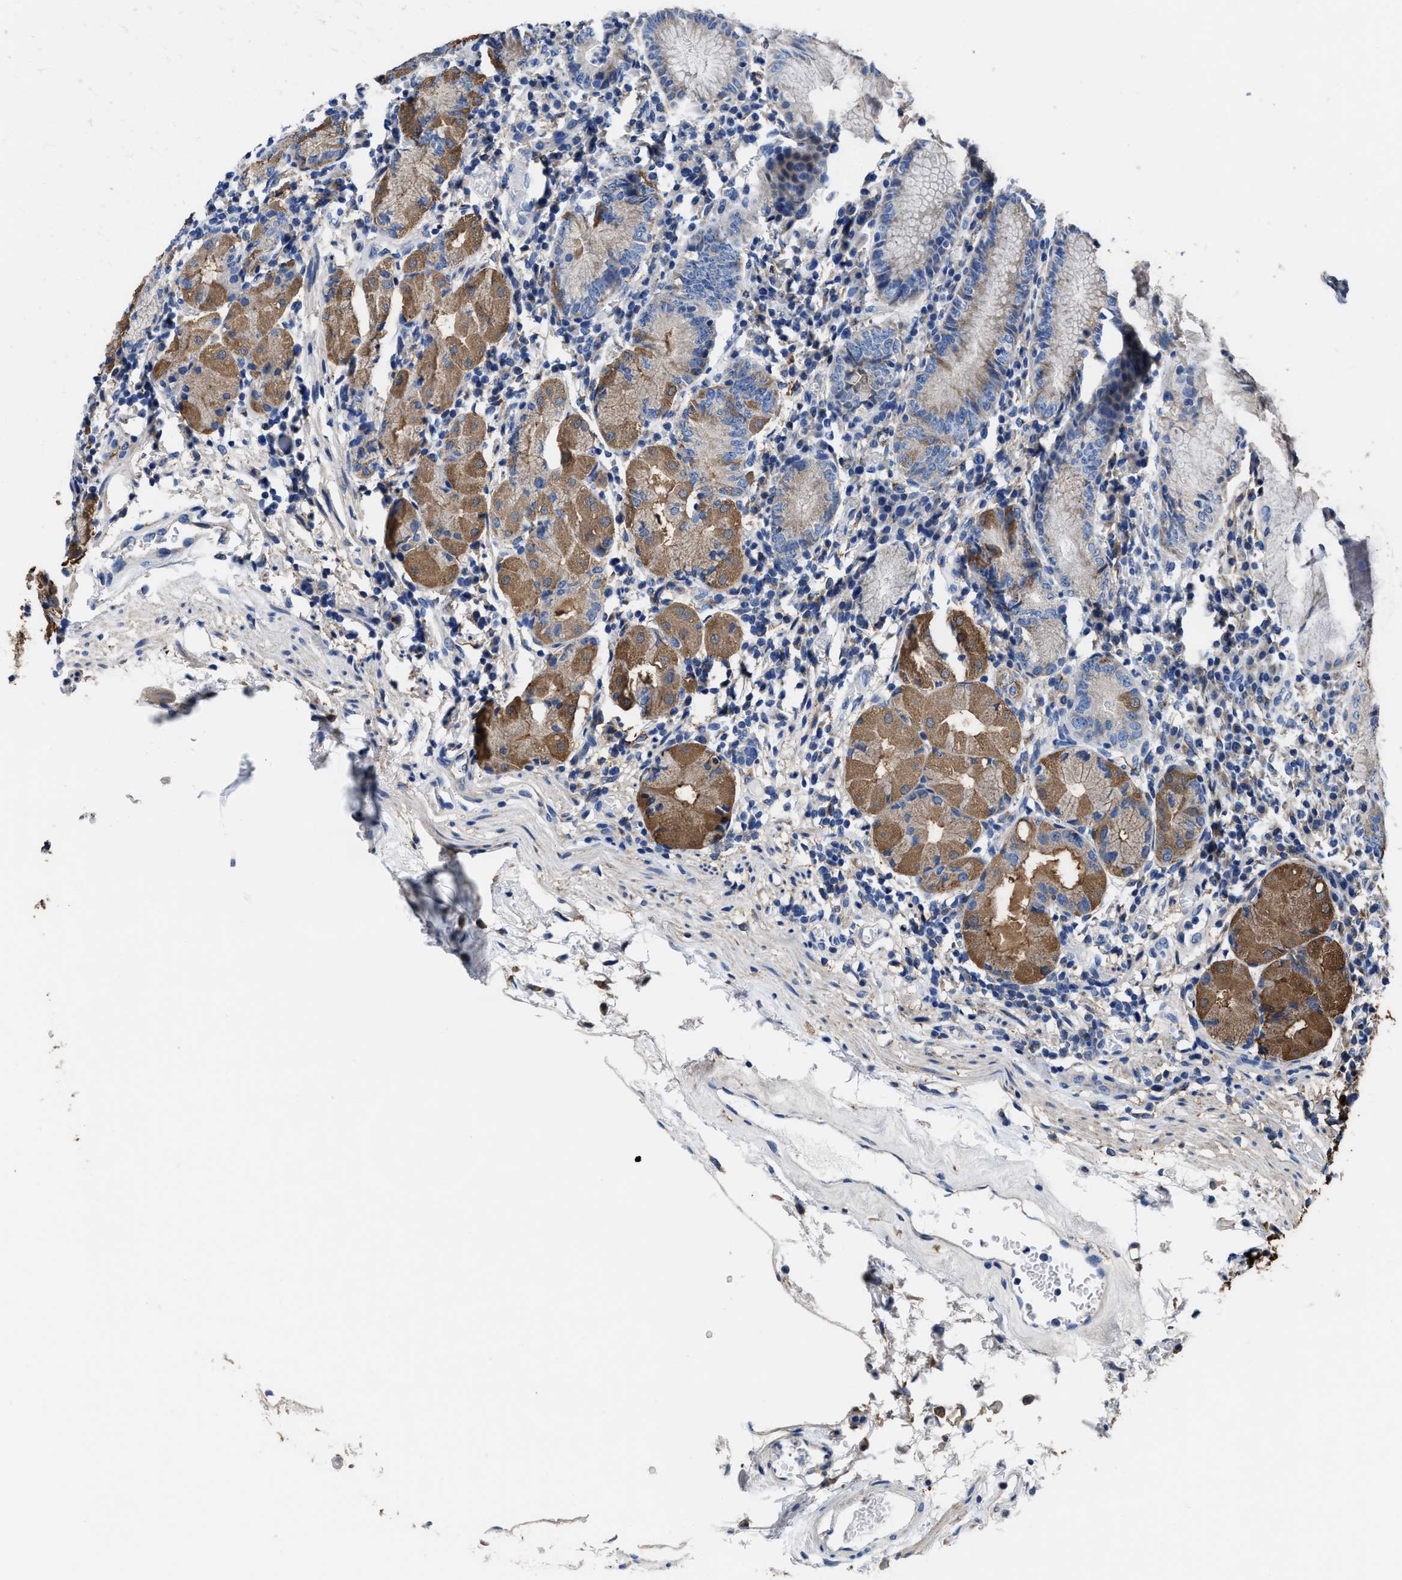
{"staining": {"intensity": "strong", "quantity": "25%-75%", "location": "cytoplasmic/membranous"}, "tissue": "stomach", "cell_type": "Glandular cells", "image_type": "normal", "snomed": [{"axis": "morphology", "description": "Normal tissue, NOS"}, {"axis": "topography", "description": "Stomach"}, {"axis": "topography", "description": "Stomach, lower"}], "caption": "Strong cytoplasmic/membranous positivity is seen in about 25%-75% of glandular cells in unremarkable stomach. The staining was performed using DAB to visualize the protein expression in brown, while the nuclei were stained in blue with hematoxylin (Magnification: 20x).", "gene": "TMEM30A", "patient": {"sex": "female", "age": 75}}